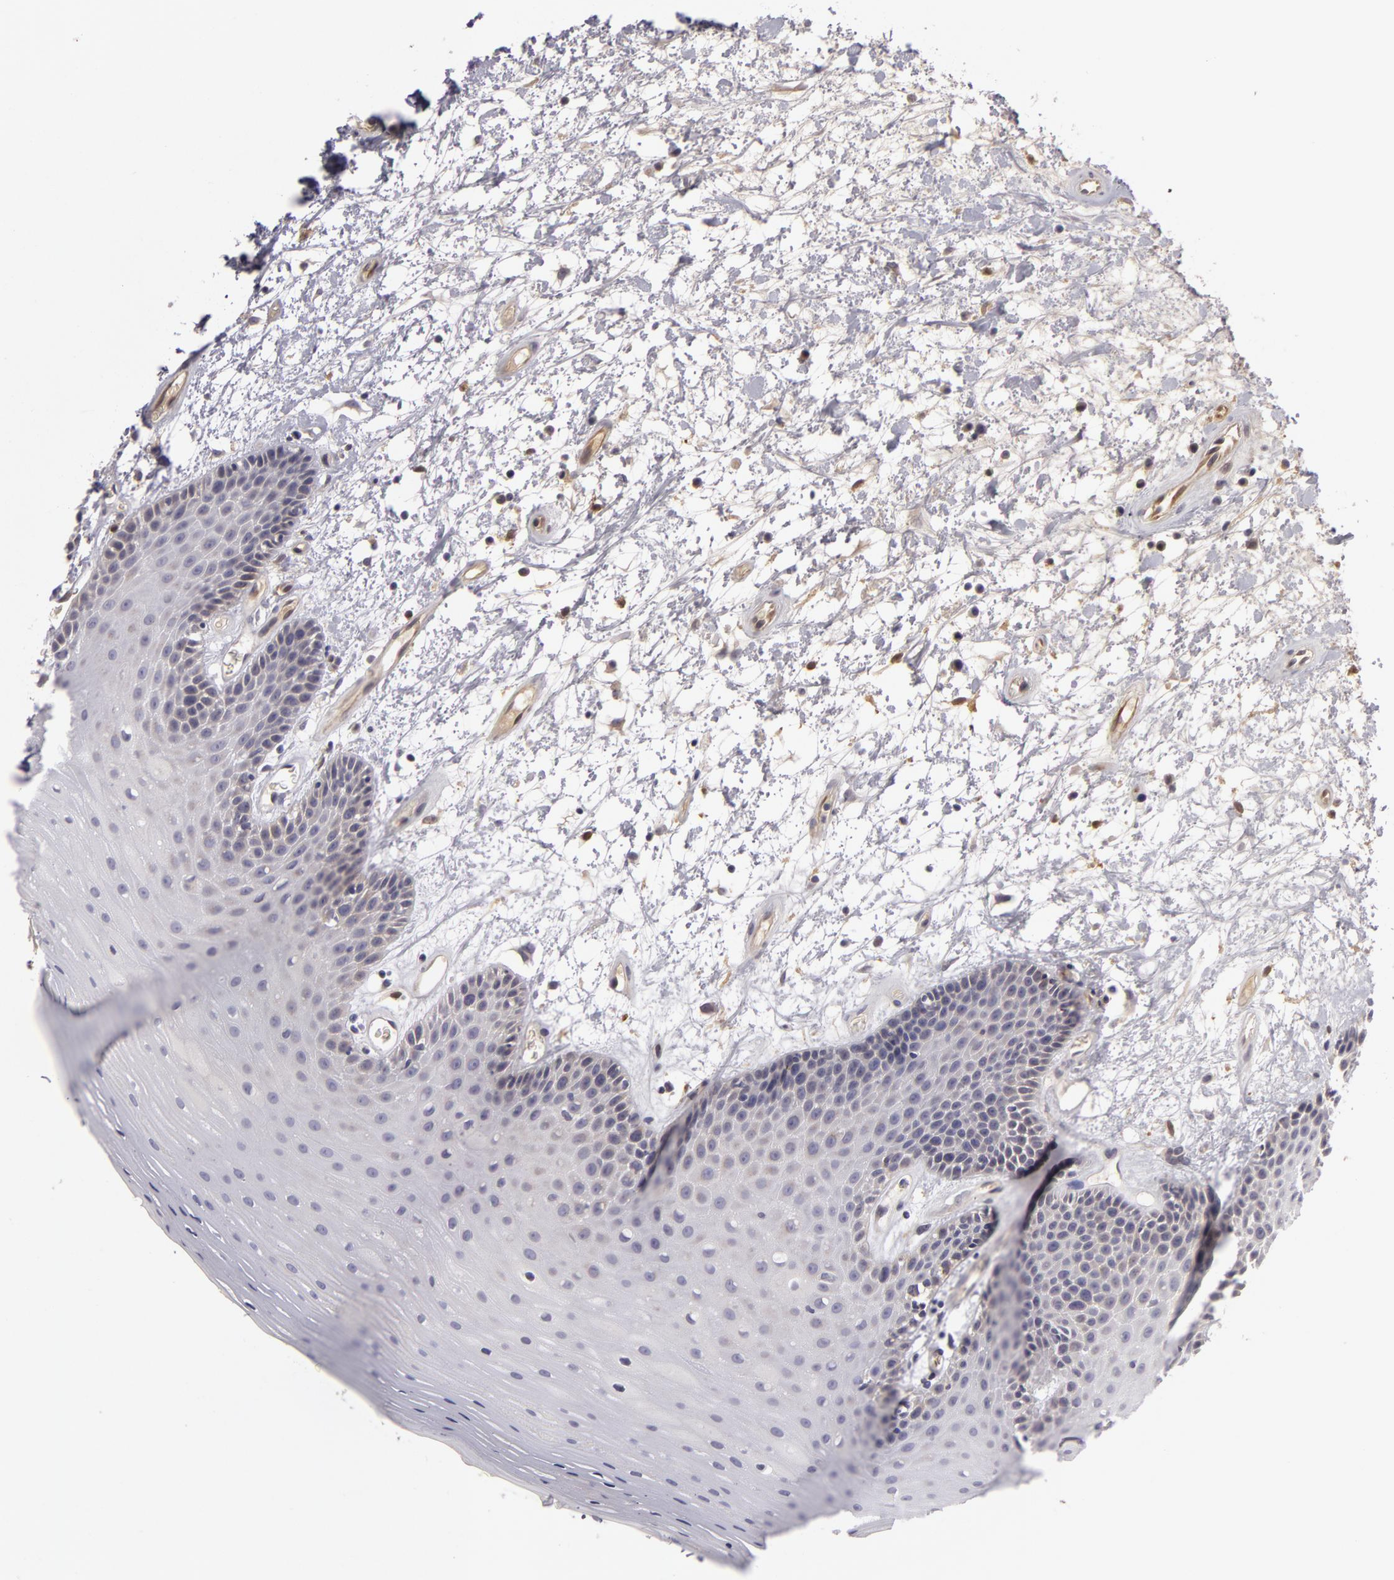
{"staining": {"intensity": "weak", "quantity": "<25%", "location": "cytoplasmic/membranous"}, "tissue": "oral mucosa", "cell_type": "Squamous epithelial cells", "image_type": "normal", "snomed": [{"axis": "morphology", "description": "Normal tissue, NOS"}, {"axis": "topography", "description": "Oral tissue"}], "caption": "Image shows no protein staining in squamous epithelial cells of benign oral mucosa. (Immunohistochemistry, brightfield microscopy, high magnification).", "gene": "ZNF229", "patient": {"sex": "female", "age": 79}}